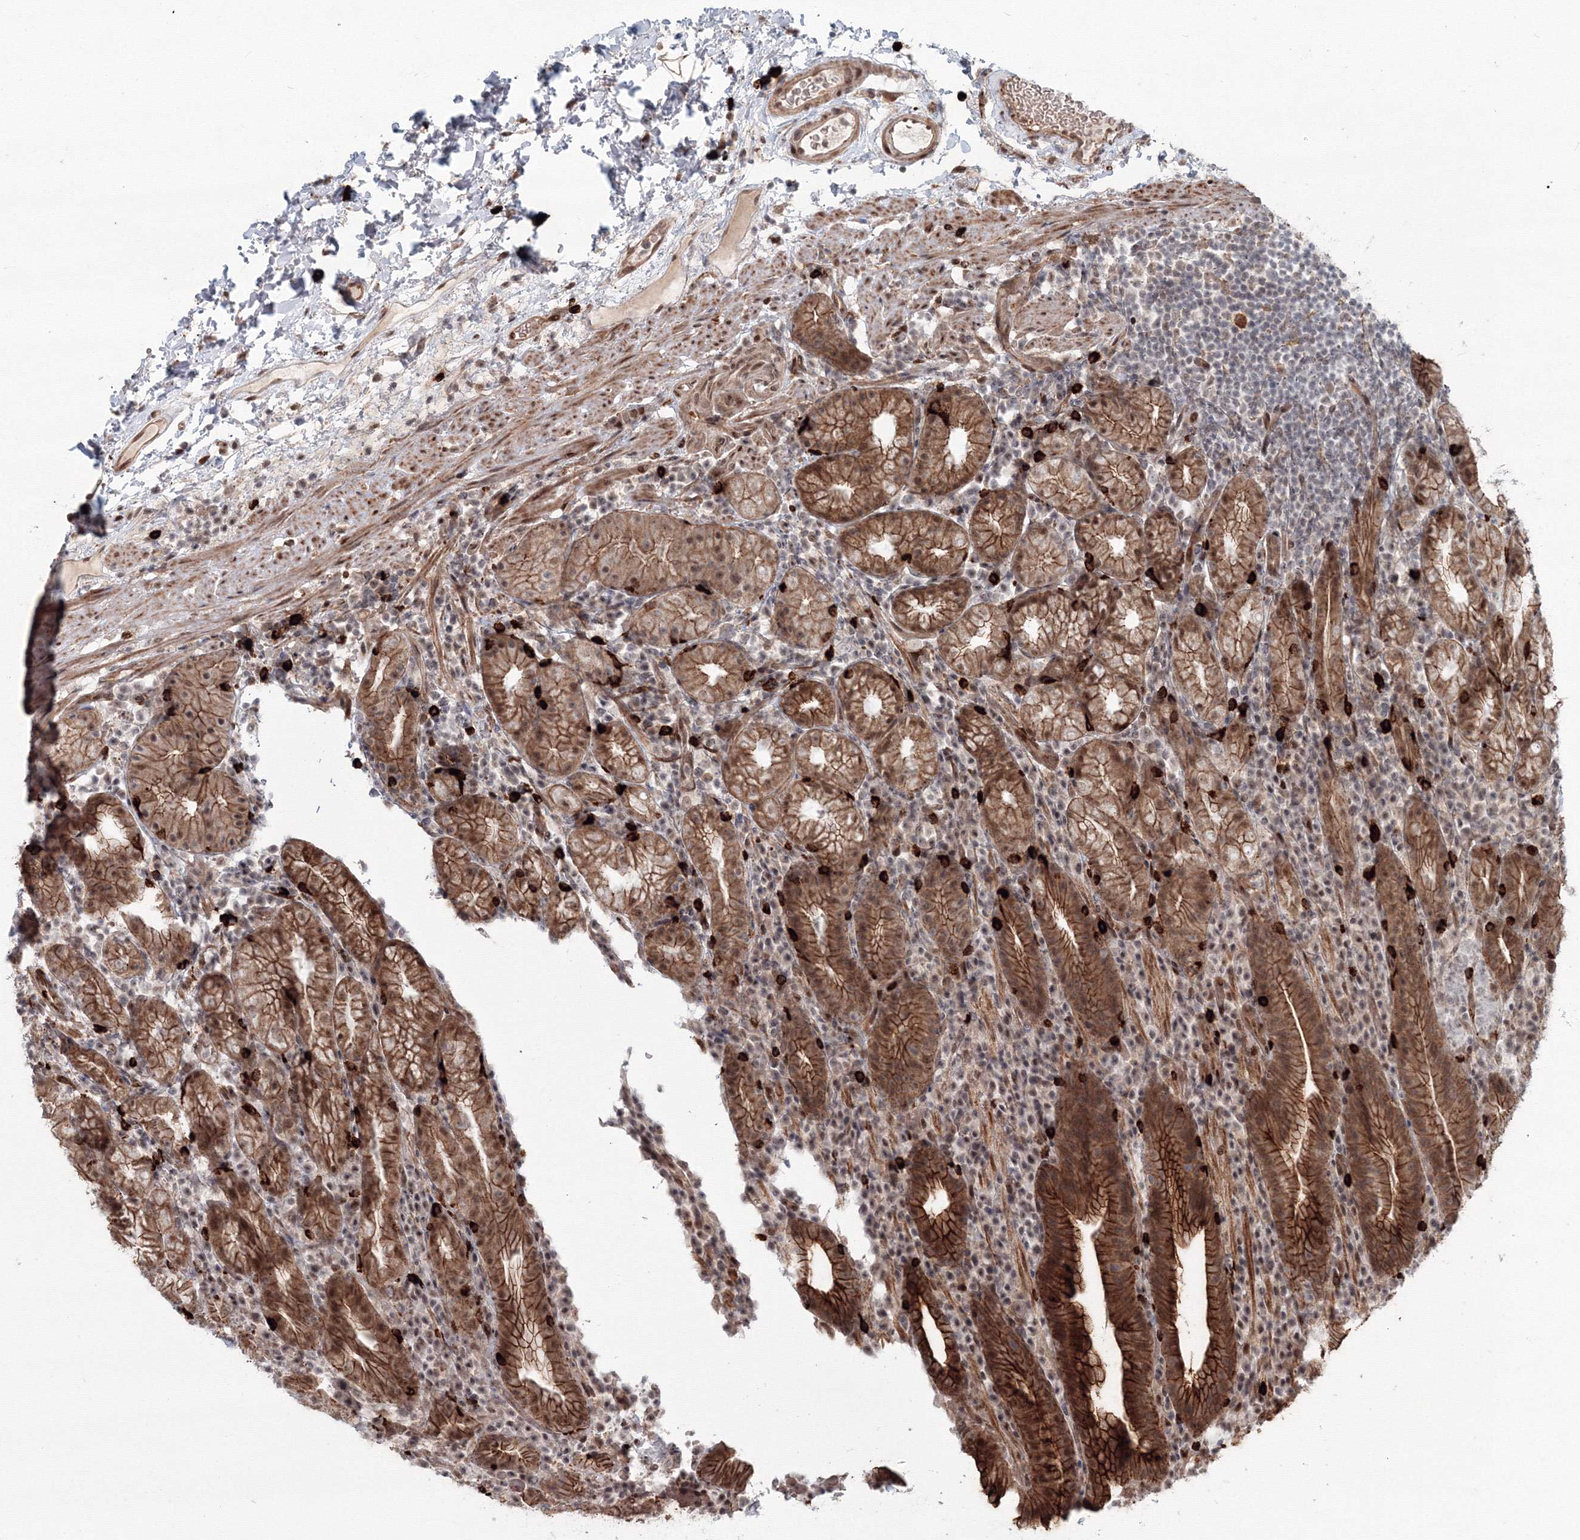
{"staining": {"intensity": "strong", "quantity": ">75%", "location": "cytoplasmic/membranous,nuclear"}, "tissue": "stomach", "cell_type": "Glandular cells", "image_type": "normal", "snomed": [{"axis": "morphology", "description": "Normal tissue, NOS"}, {"axis": "morphology", "description": "Inflammation, NOS"}, {"axis": "topography", "description": "Stomach"}], "caption": "Glandular cells demonstrate high levels of strong cytoplasmic/membranous,nuclear positivity in about >75% of cells in normal stomach.", "gene": "SH3PXD2A", "patient": {"sex": "male", "age": 79}}